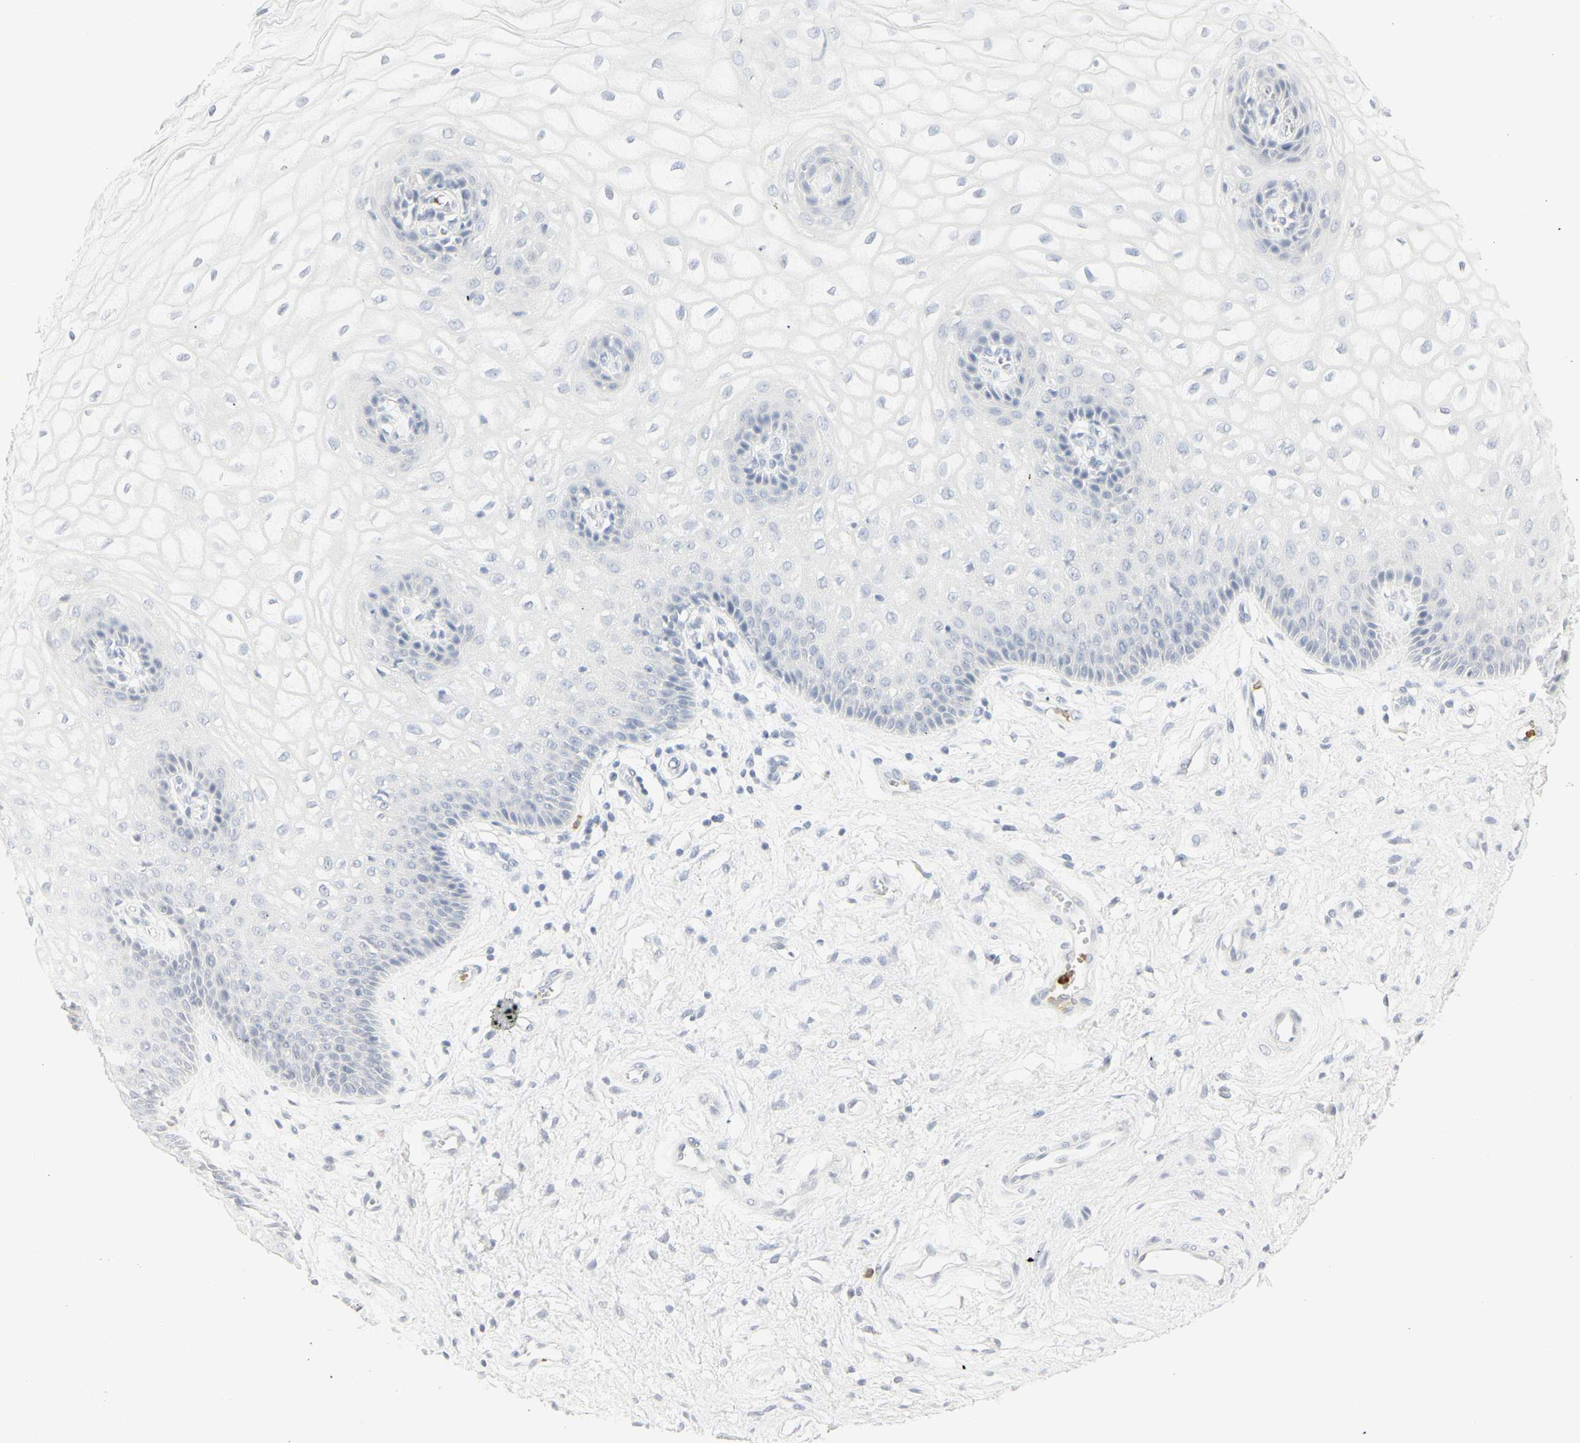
{"staining": {"intensity": "negative", "quantity": "none", "location": "none"}, "tissue": "vagina", "cell_type": "Squamous epithelial cells", "image_type": "normal", "snomed": [{"axis": "morphology", "description": "Normal tissue, NOS"}, {"axis": "topography", "description": "Vagina"}], "caption": "This is an immunohistochemistry (IHC) micrograph of benign human vagina. There is no expression in squamous epithelial cells.", "gene": "MPO", "patient": {"sex": "female", "age": 34}}